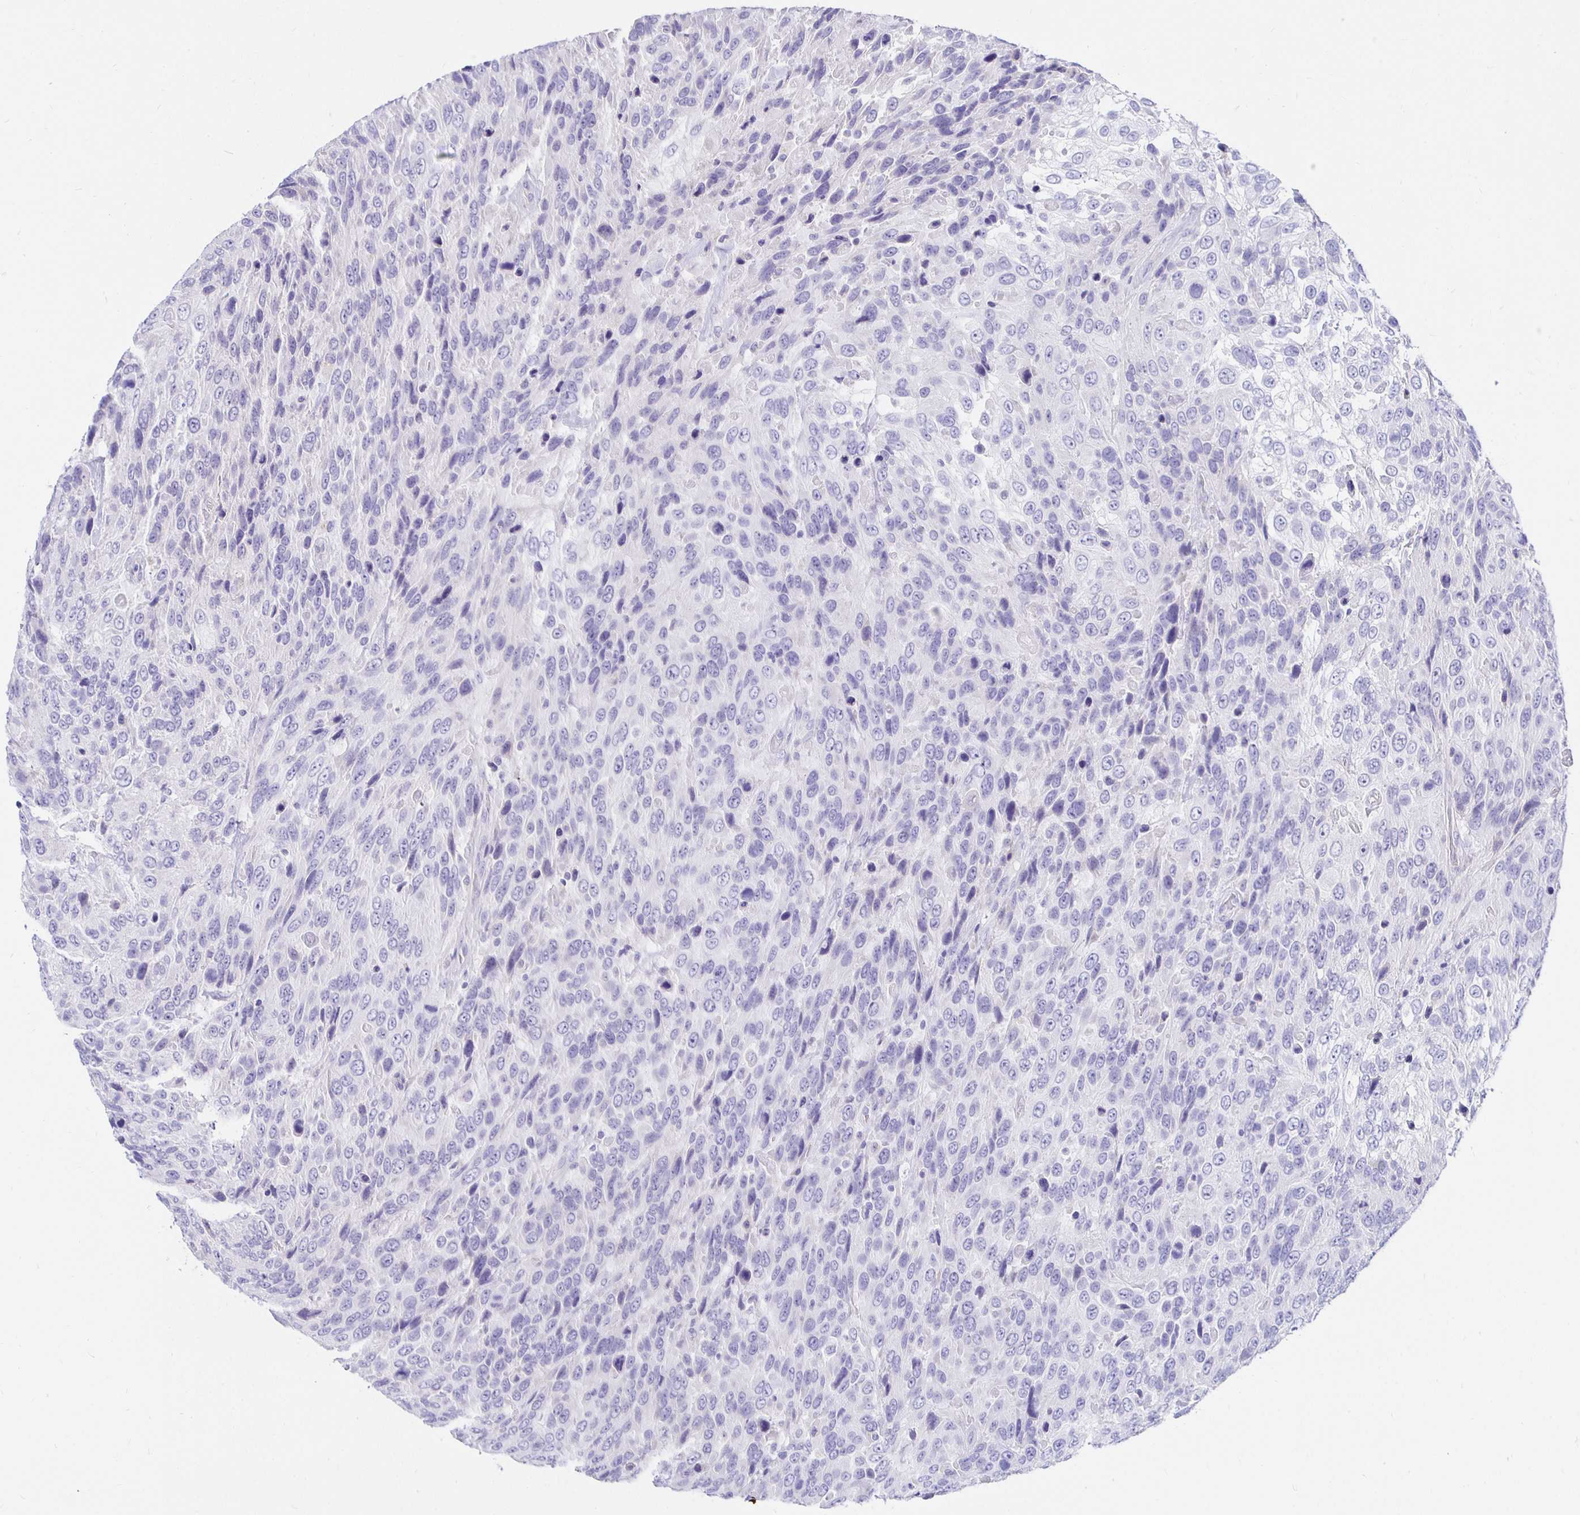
{"staining": {"intensity": "negative", "quantity": "none", "location": "none"}, "tissue": "urothelial cancer", "cell_type": "Tumor cells", "image_type": "cancer", "snomed": [{"axis": "morphology", "description": "Urothelial carcinoma, High grade"}, {"axis": "topography", "description": "Urinary bladder"}], "caption": "Immunohistochemical staining of urothelial cancer reveals no significant staining in tumor cells.", "gene": "UMOD", "patient": {"sex": "female", "age": 70}}